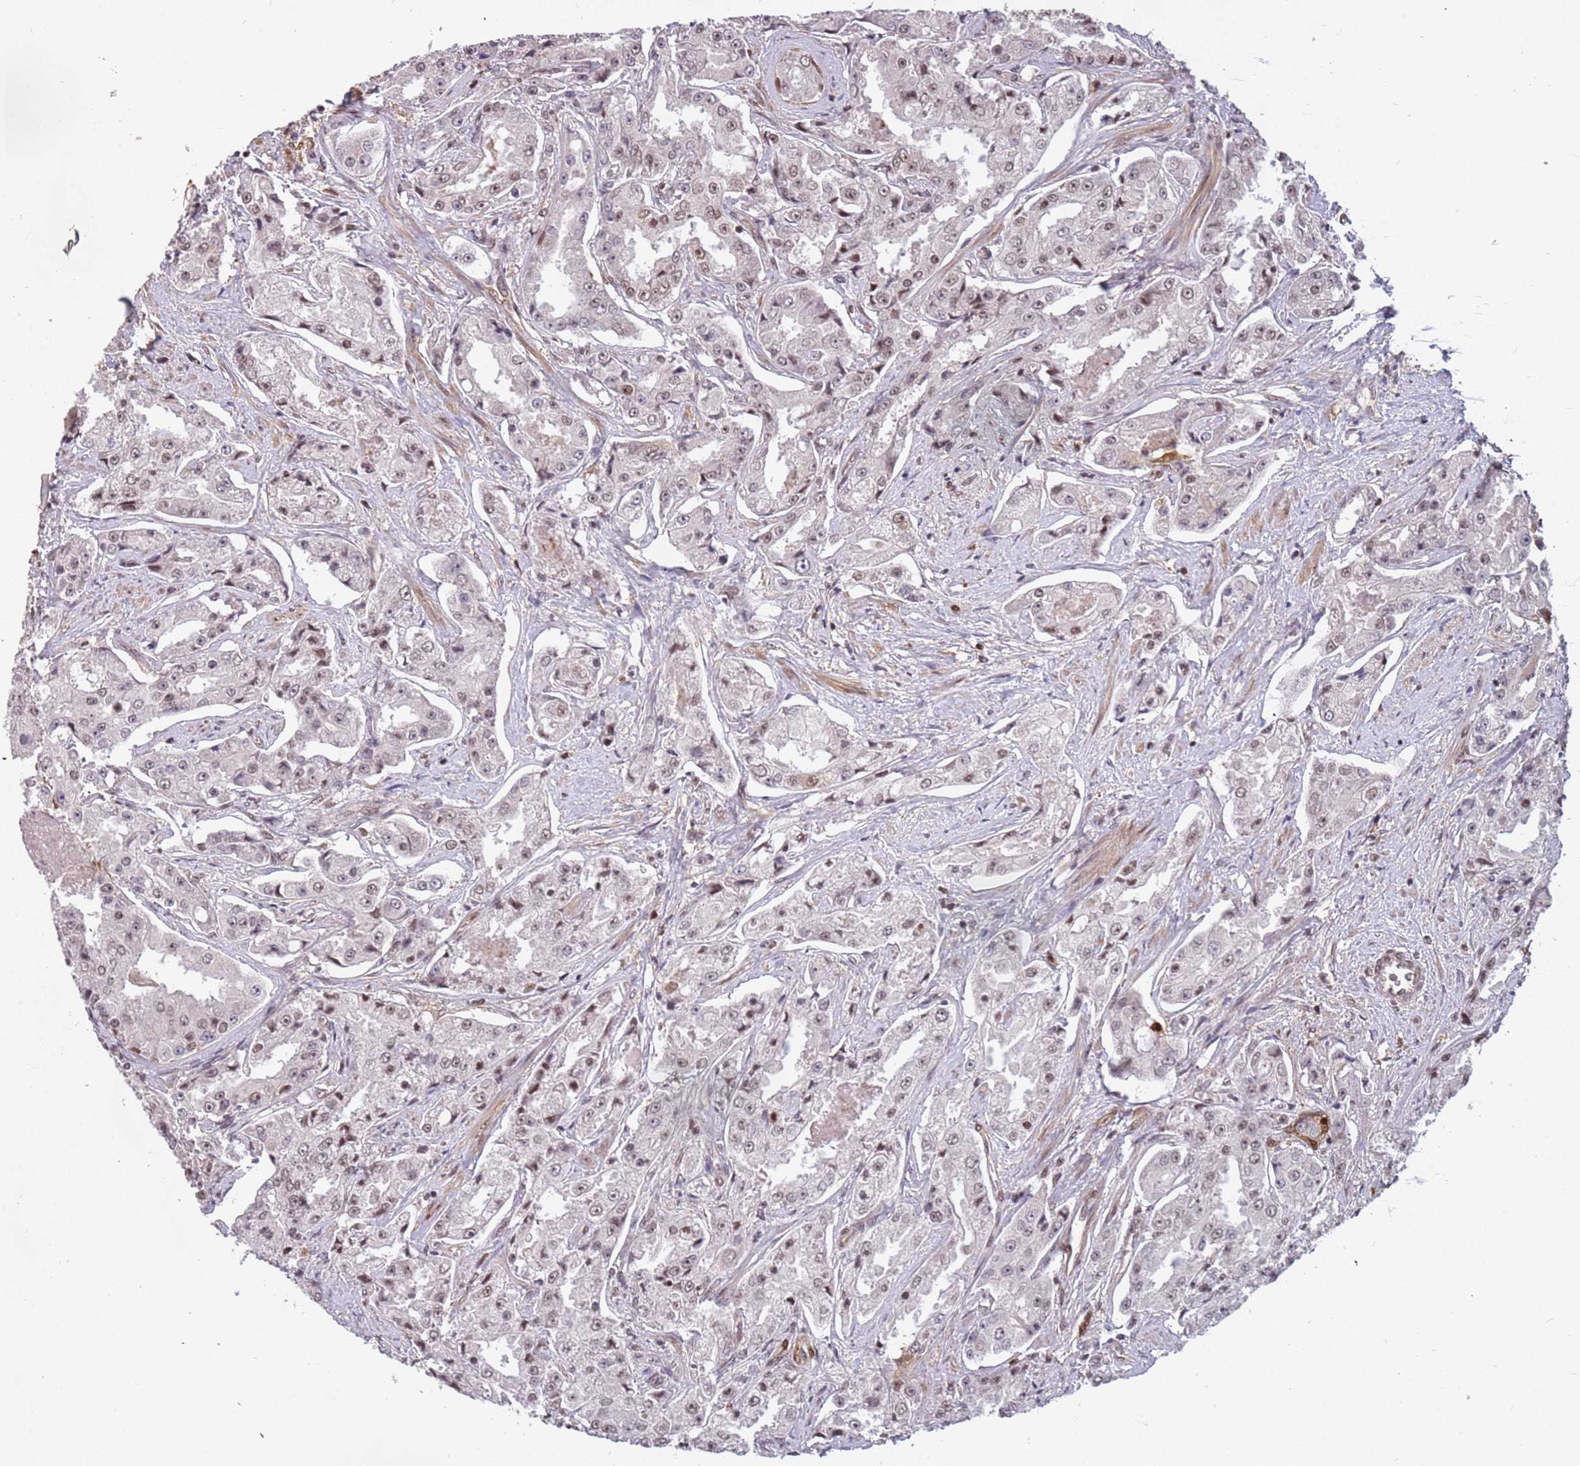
{"staining": {"intensity": "weak", "quantity": "25%-75%", "location": "nuclear"}, "tissue": "prostate cancer", "cell_type": "Tumor cells", "image_type": "cancer", "snomed": [{"axis": "morphology", "description": "Adenocarcinoma, High grade"}, {"axis": "topography", "description": "Prostate"}], "caption": "The immunohistochemical stain labels weak nuclear expression in tumor cells of prostate cancer (adenocarcinoma (high-grade)) tissue.", "gene": "GBP2", "patient": {"sex": "male", "age": 73}}